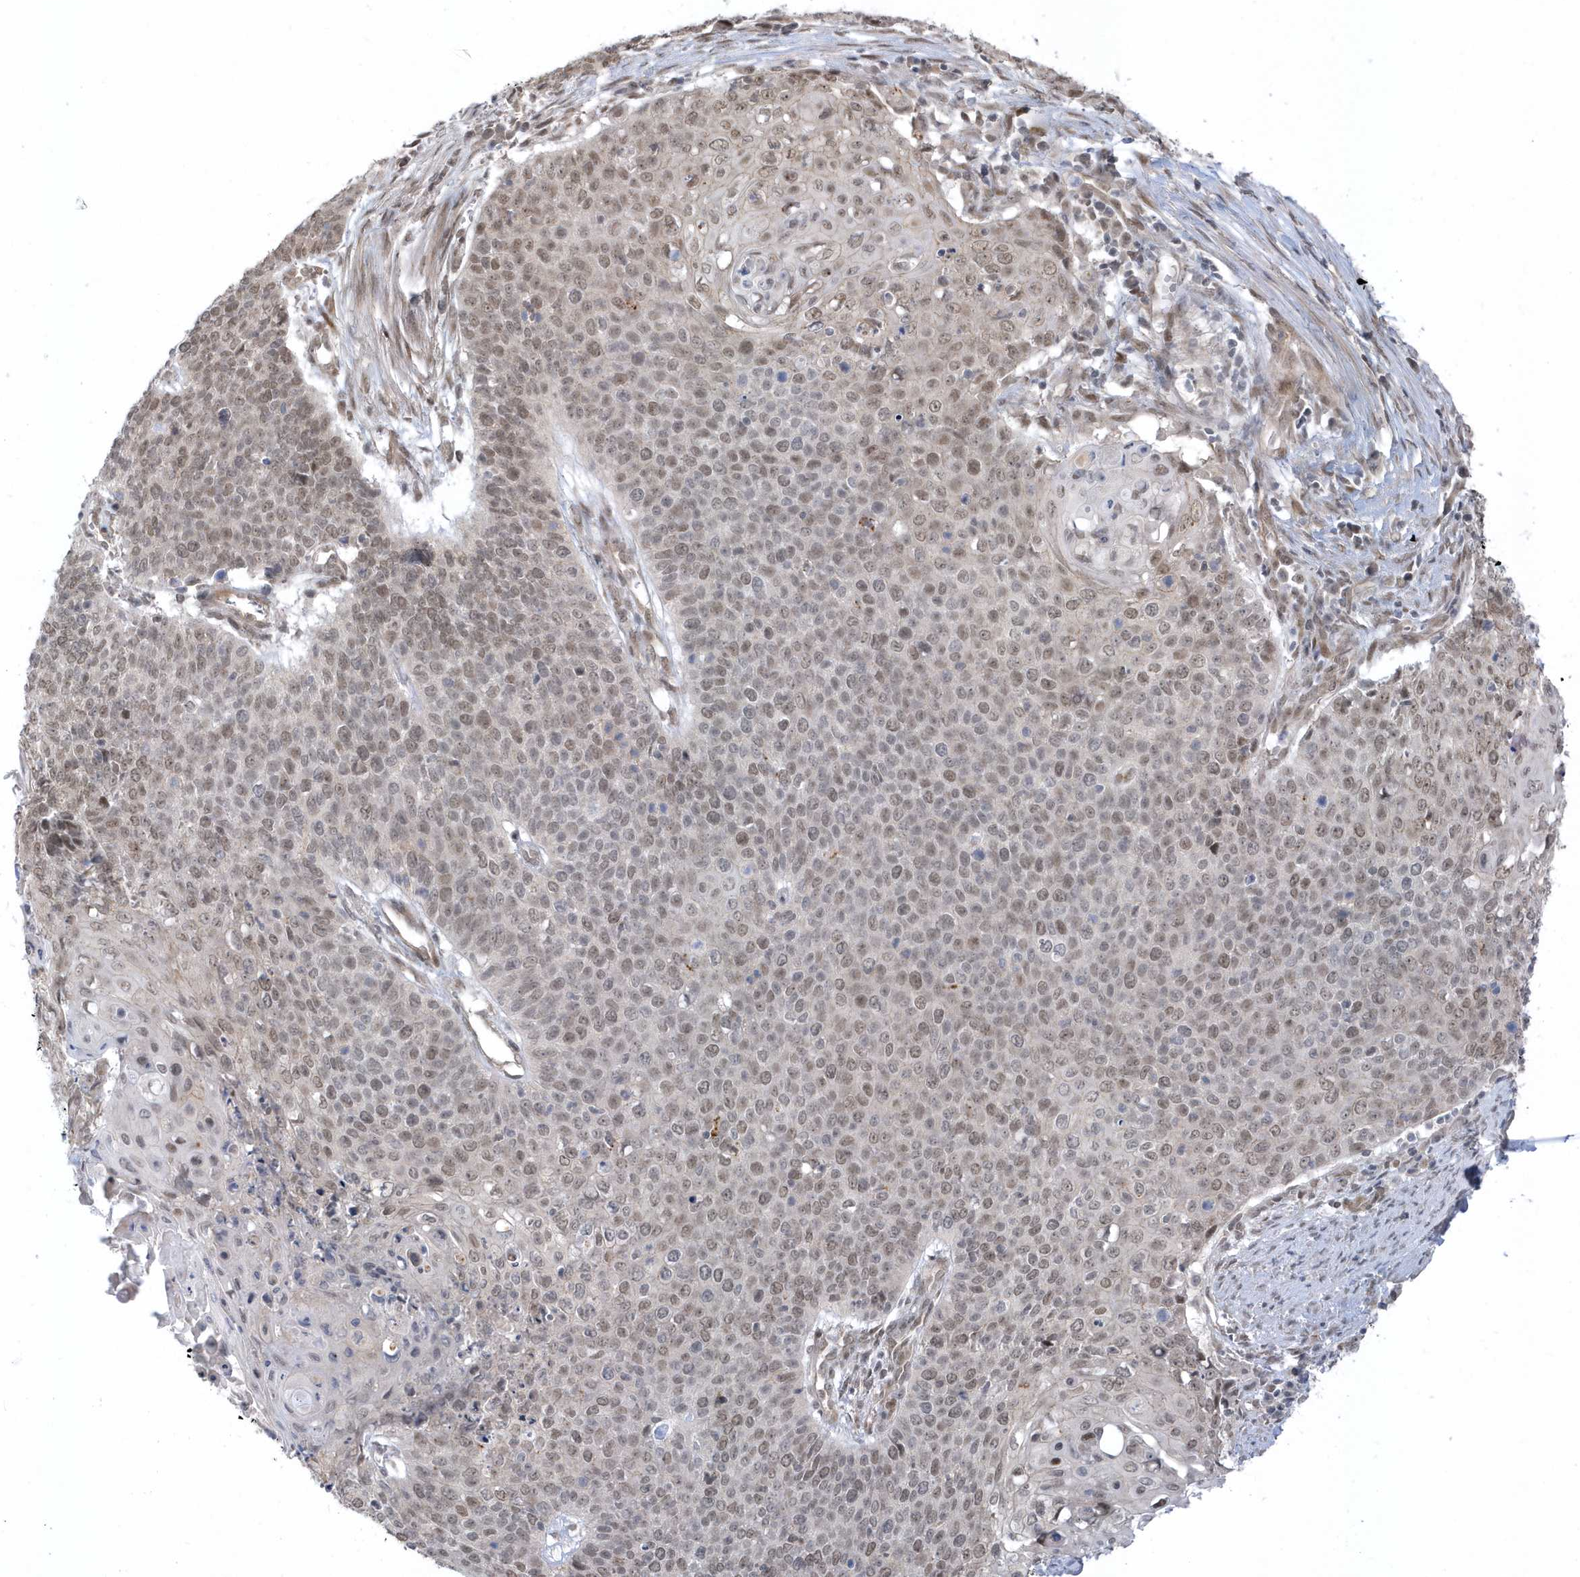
{"staining": {"intensity": "weak", "quantity": ">75%", "location": "nuclear"}, "tissue": "cervical cancer", "cell_type": "Tumor cells", "image_type": "cancer", "snomed": [{"axis": "morphology", "description": "Squamous cell carcinoma, NOS"}, {"axis": "topography", "description": "Cervix"}], "caption": "Immunohistochemistry photomicrograph of neoplastic tissue: cervical cancer stained using IHC demonstrates low levels of weak protein expression localized specifically in the nuclear of tumor cells, appearing as a nuclear brown color.", "gene": "USP53", "patient": {"sex": "female", "age": 39}}